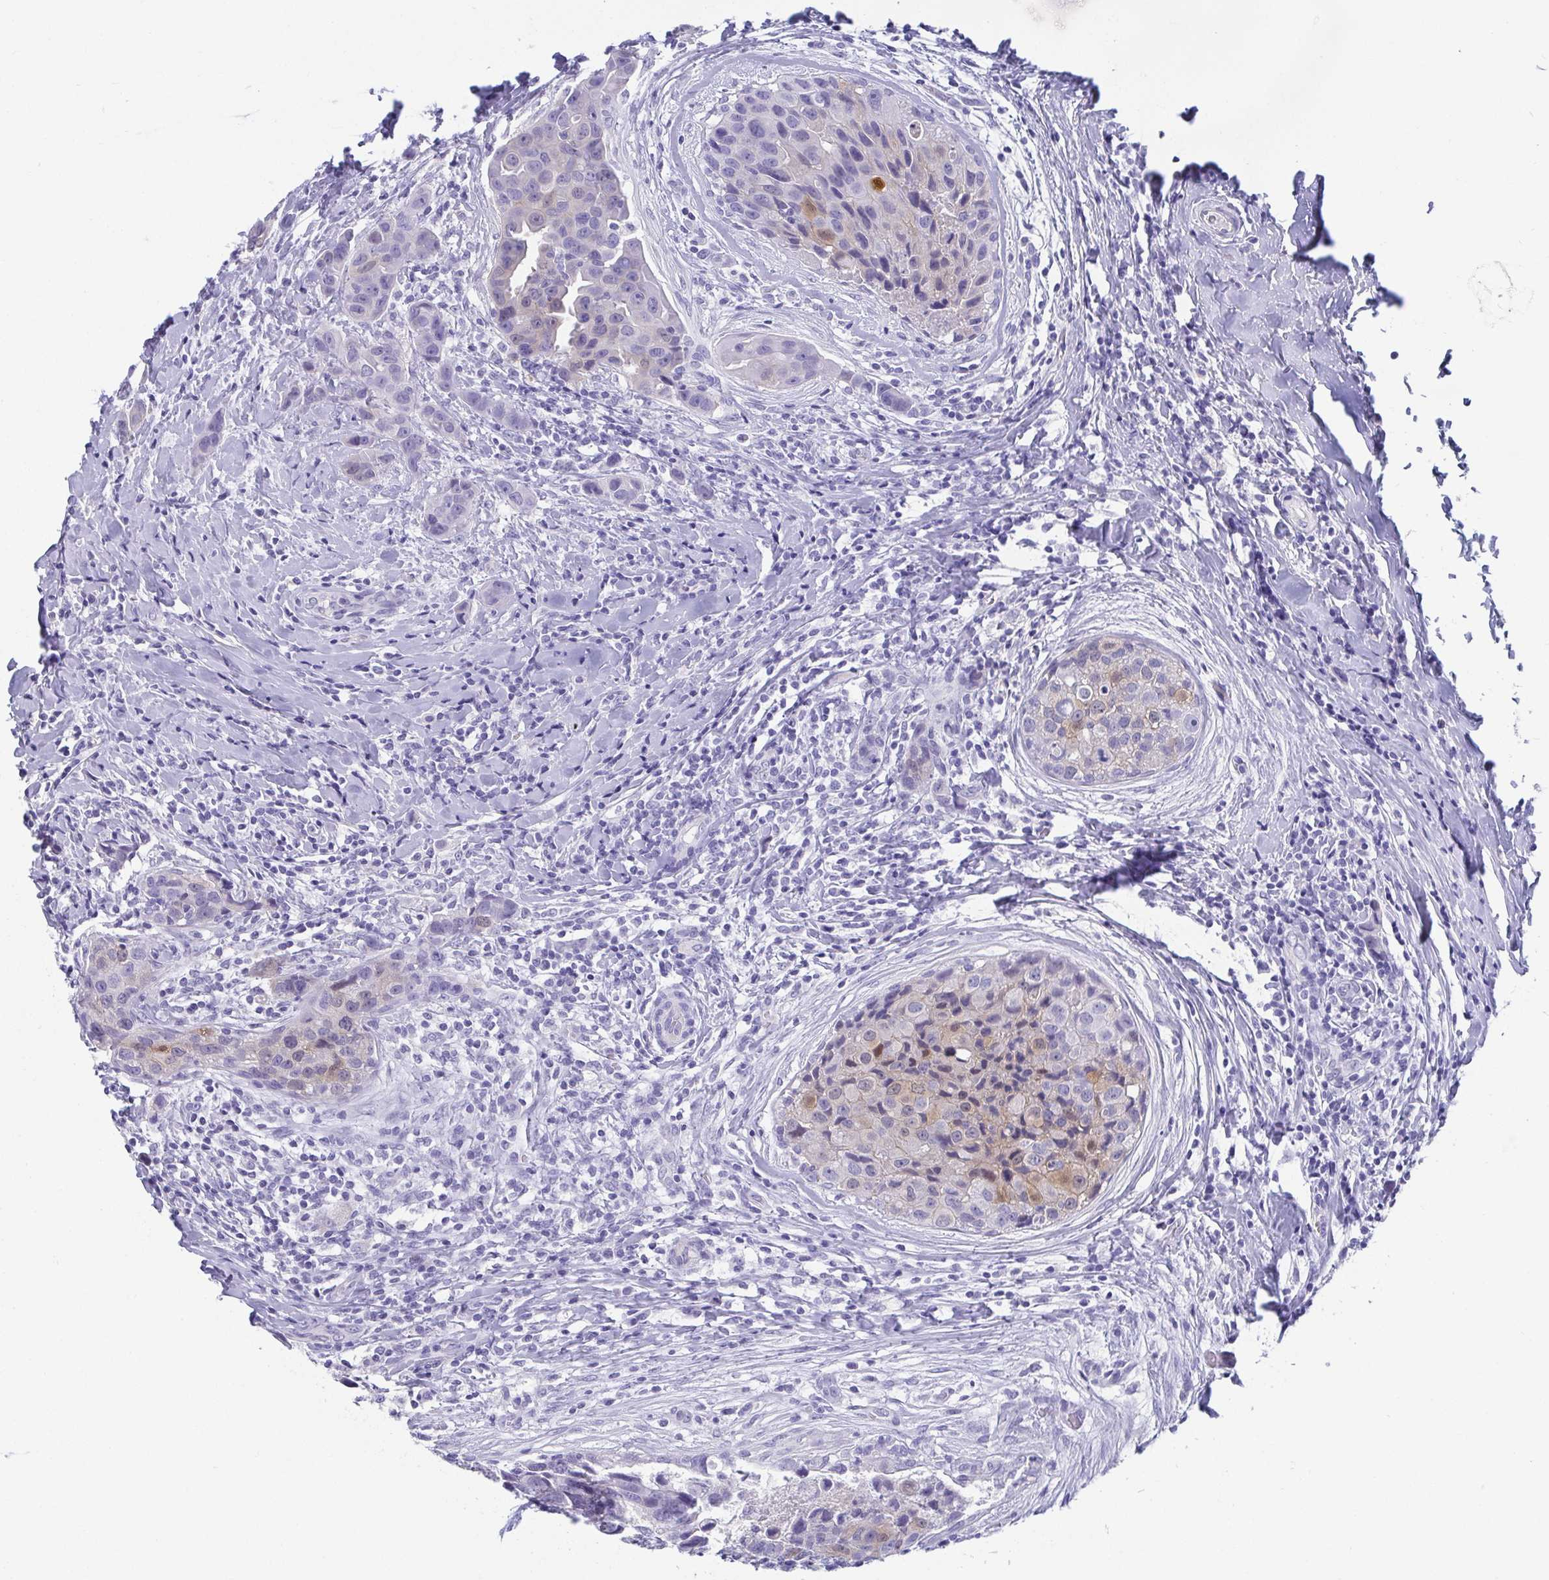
{"staining": {"intensity": "weak", "quantity": "<25%", "location": "cytoplasmic/membranous,nuclear"}, "tissue": "breast cancer", "cell_type": "Tumor cells", "image_type": "cancer", "snomed": [{"axis": "morphology", "description": "Duct carcinoma"}, {"axis": "topography", "description": "Breast"}], "caption": "Histopathology image shows no significant protein staining in tumor cells of infiltrating ductal carcinoma (breast).", "gene": "SCGN", "patient": {"sex": "female", "age": 24}}